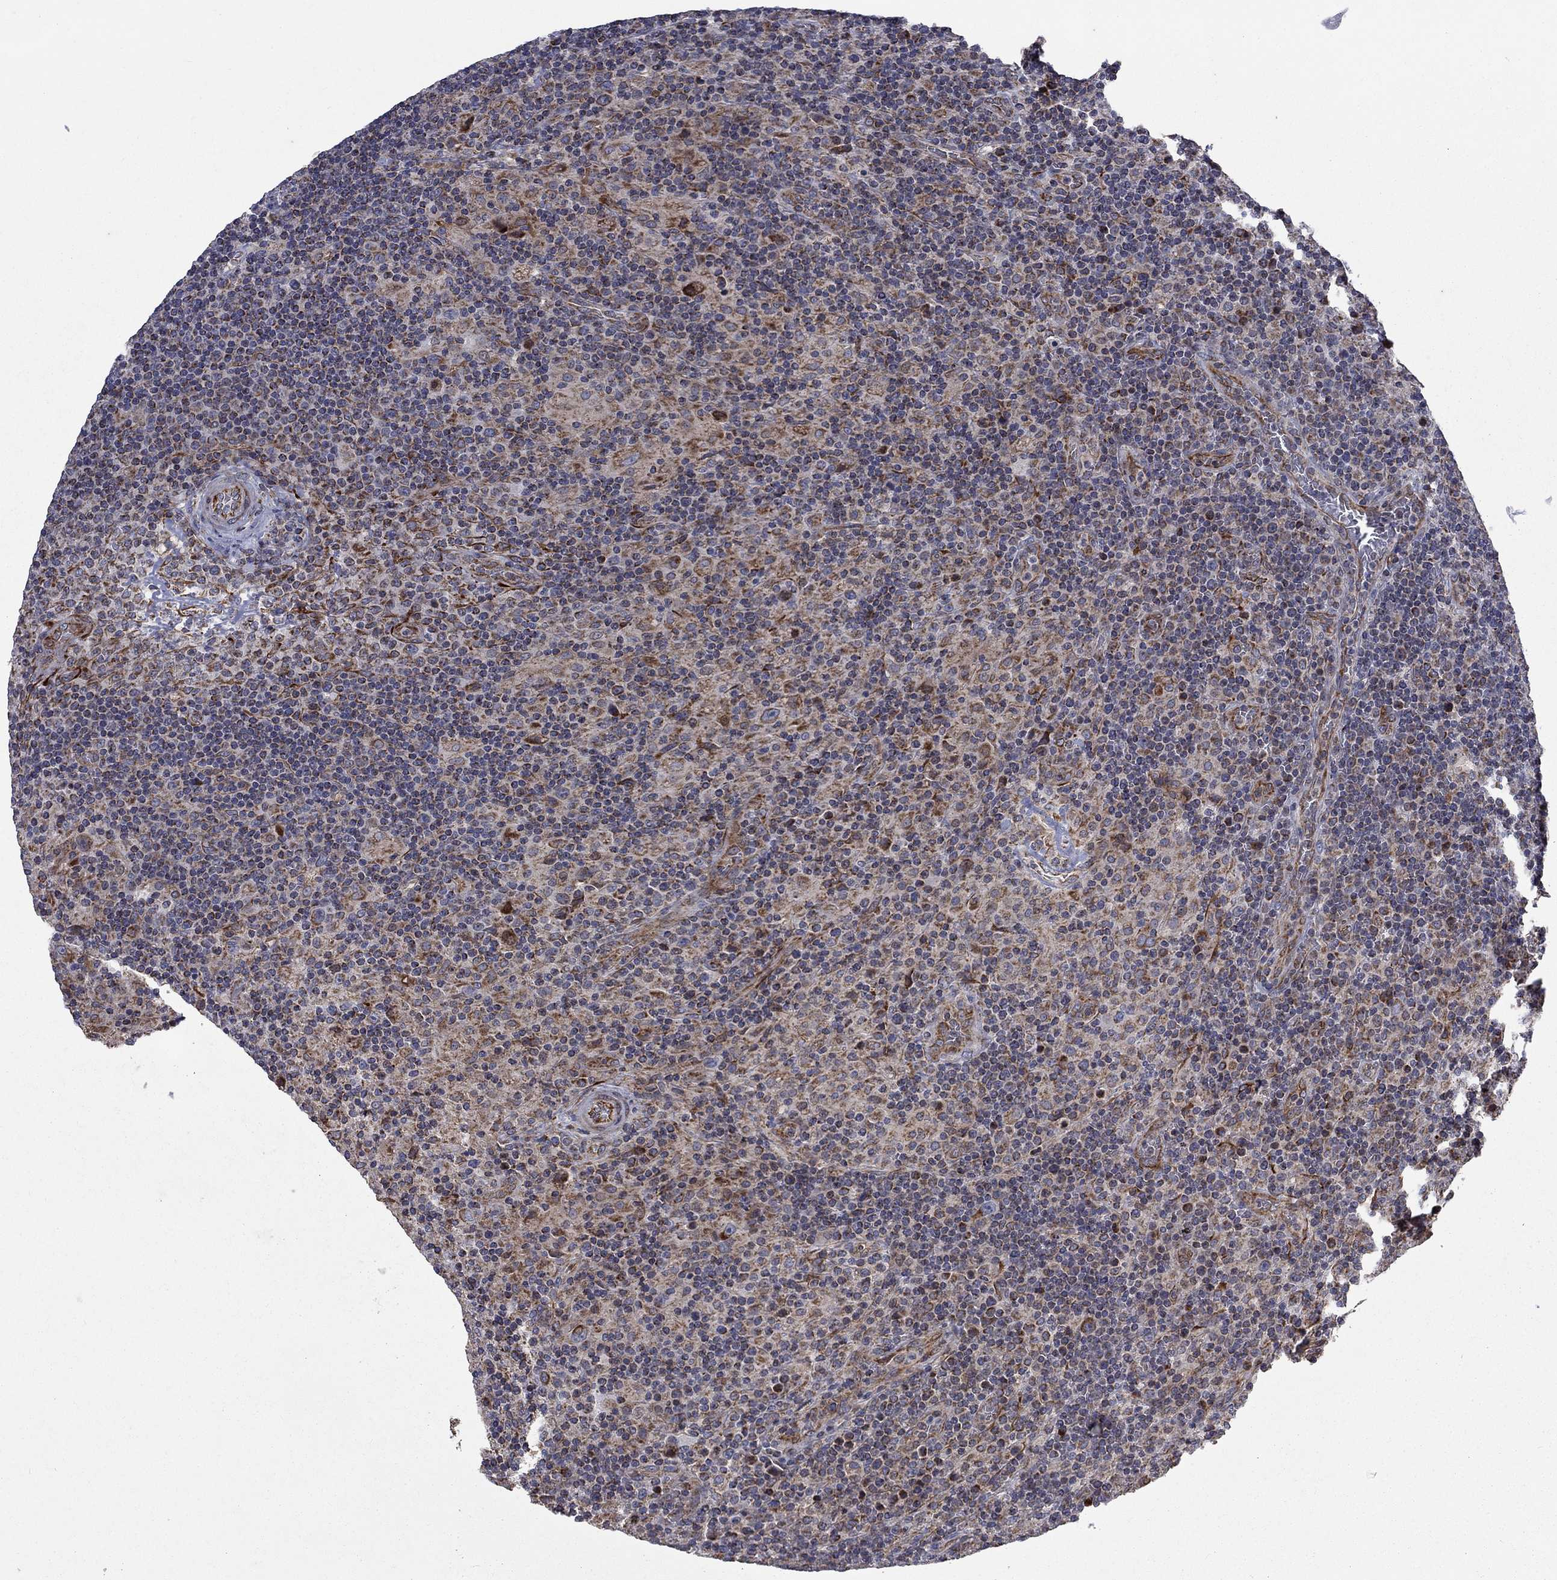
{"staining": {"intensity": "moderate", "quantity": "25%-75%", "location": "cytoplasmic/membranous"}, "tissue": "lymphoma", "cell_type": "Tumor cells", "image_type": "cancer", "snomed": [{"axis": "morphology", "description": "Hodgkin's disease, NOS"}, {"axis": "topography", "description": "Lymph node"}], "caption": "There is medium levels of moderate cytoplasmic/membranous staining in tumor cells of lymphoma, as demonstrated by immunohistochemical staining (brown color).", "gene": "NDUFC1", "patient": {"sex": "male", "age": 70}}